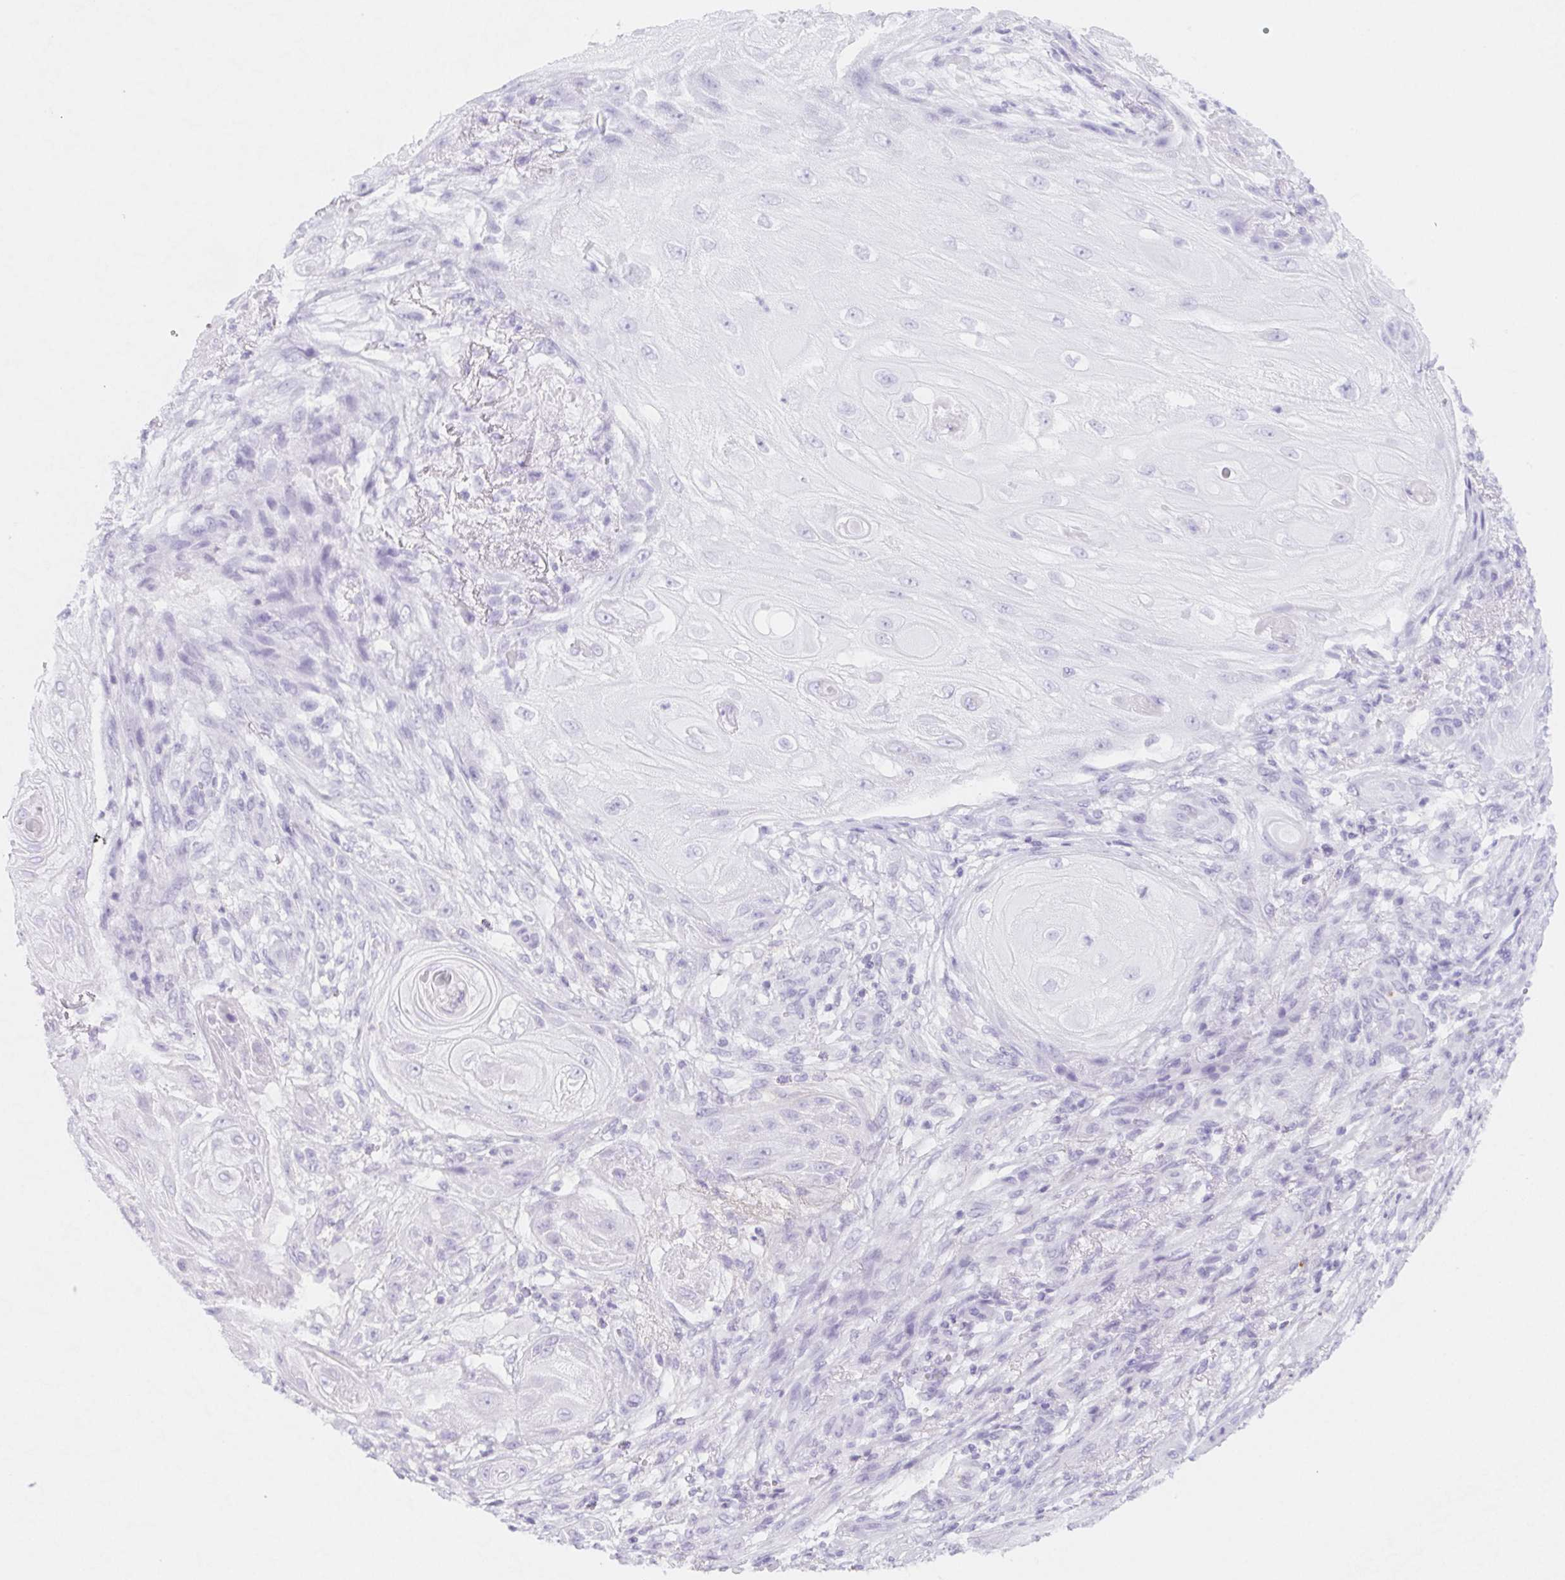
{"staining": {"intensity": "negative", "quantity": "none", "location": "none"}, "tissue": "skin cancer", "cell_type": "Tumor cells", "image_type": "cancer", "snomed": [{"axis": "morphology", "description": "Squamous cell carcinoma, NOS"}, {"axis": "topography", "description": "Skin"}], "caption": "Tumor cells show no significant positivity in skin cancer (squamous cell carcinoma).", "gene": "ITIH2", "patient": {"sex": "male", "age": 62}}